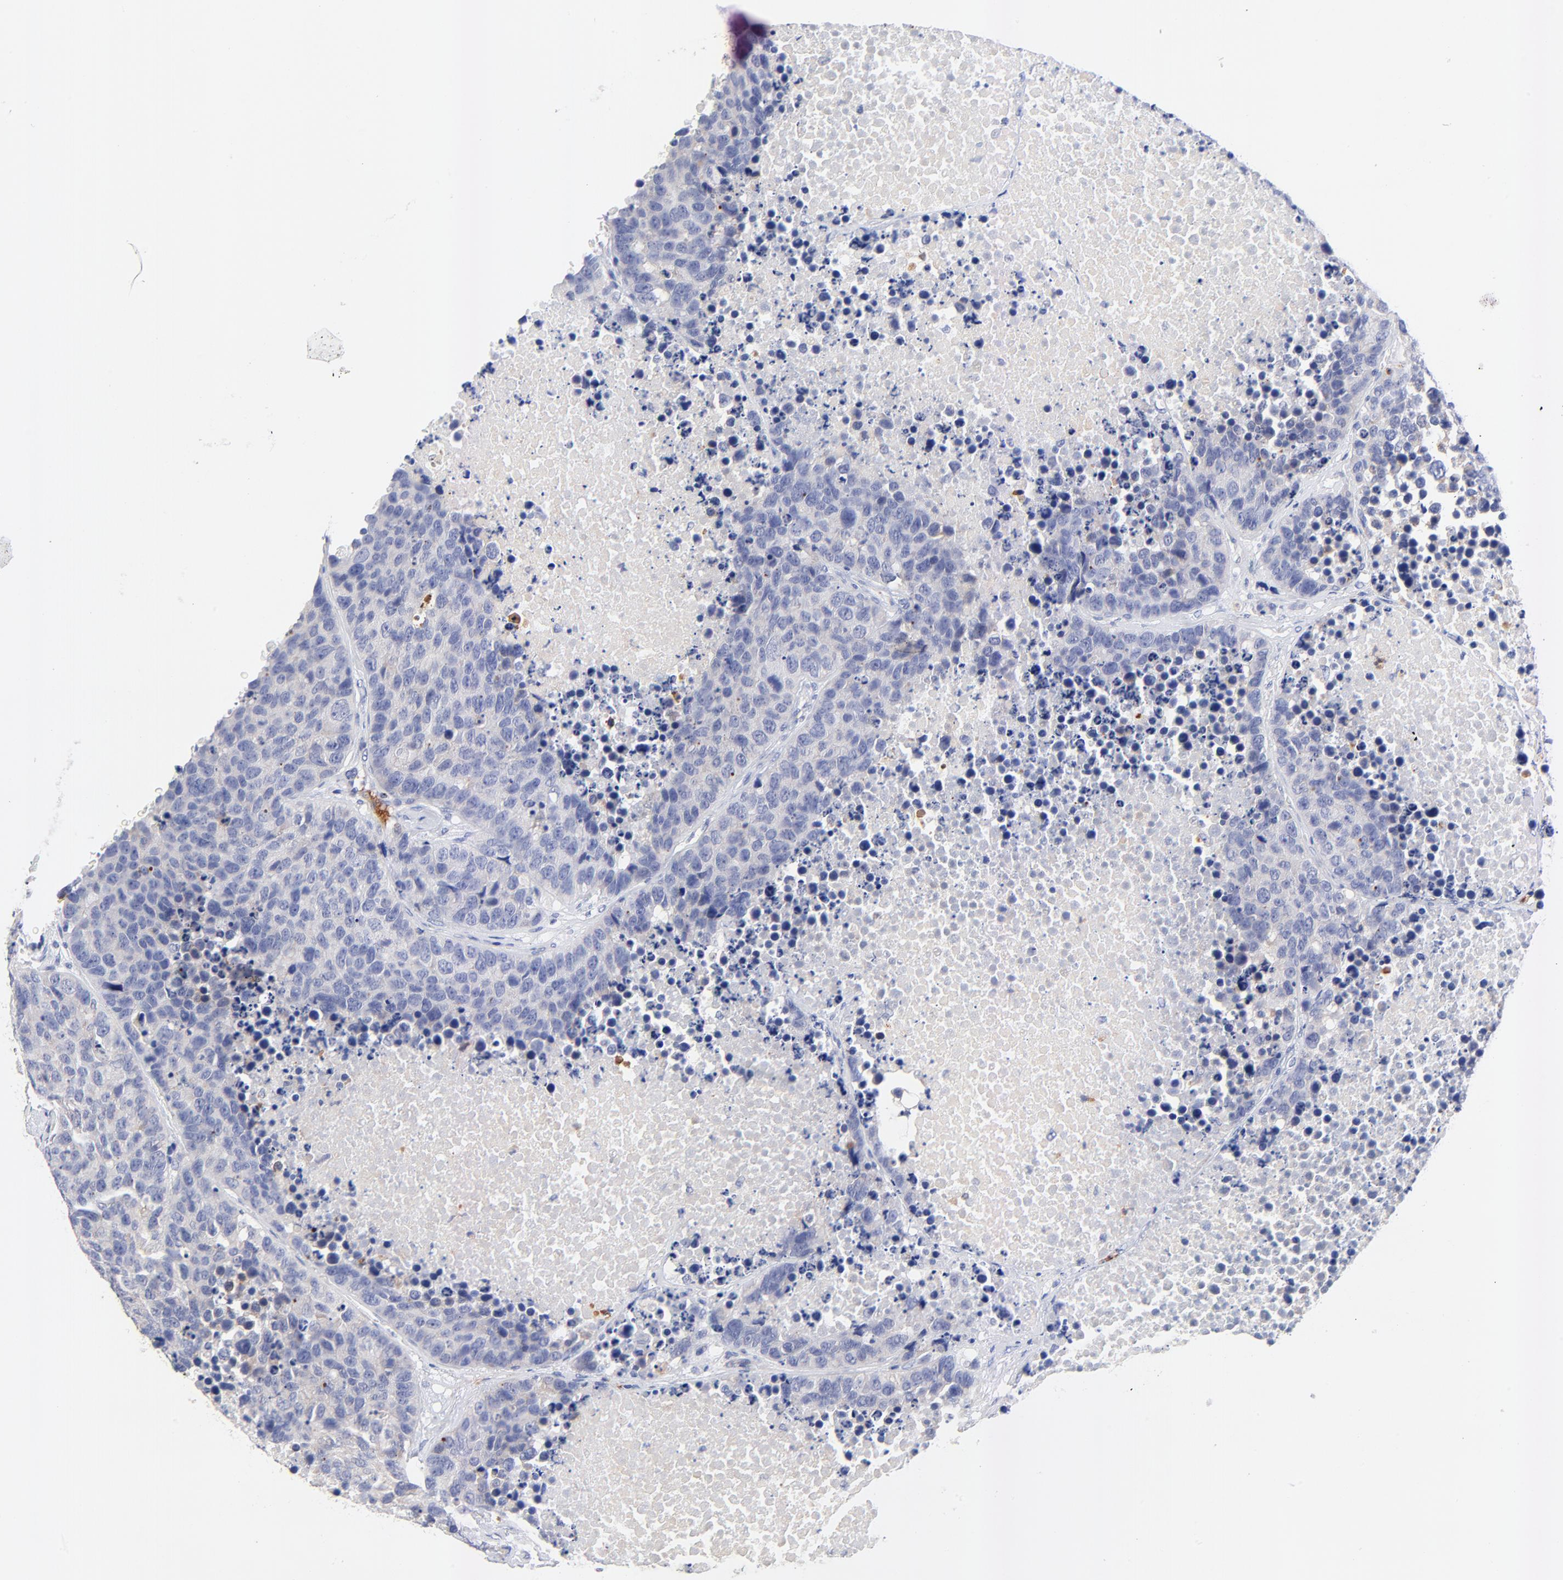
{"staining": {"intensity": "negative", "quantity": "none", "location": "none"}, "tissue": "carcinoid", "cell_type": "Tumor cells", "image_type": "cancer", "snomed": [{"axis": "morphology", "description": "Carcinoid, malignant, NOS"}, {"axis": "topography", "description": "Lung"}], "caption": "An image of carcinoid (malignant) stained for a protein demonstrates no brown staining in tumor cells.", "gene": "FAM117B", "patient": {"sex": "male", "age": 60}}